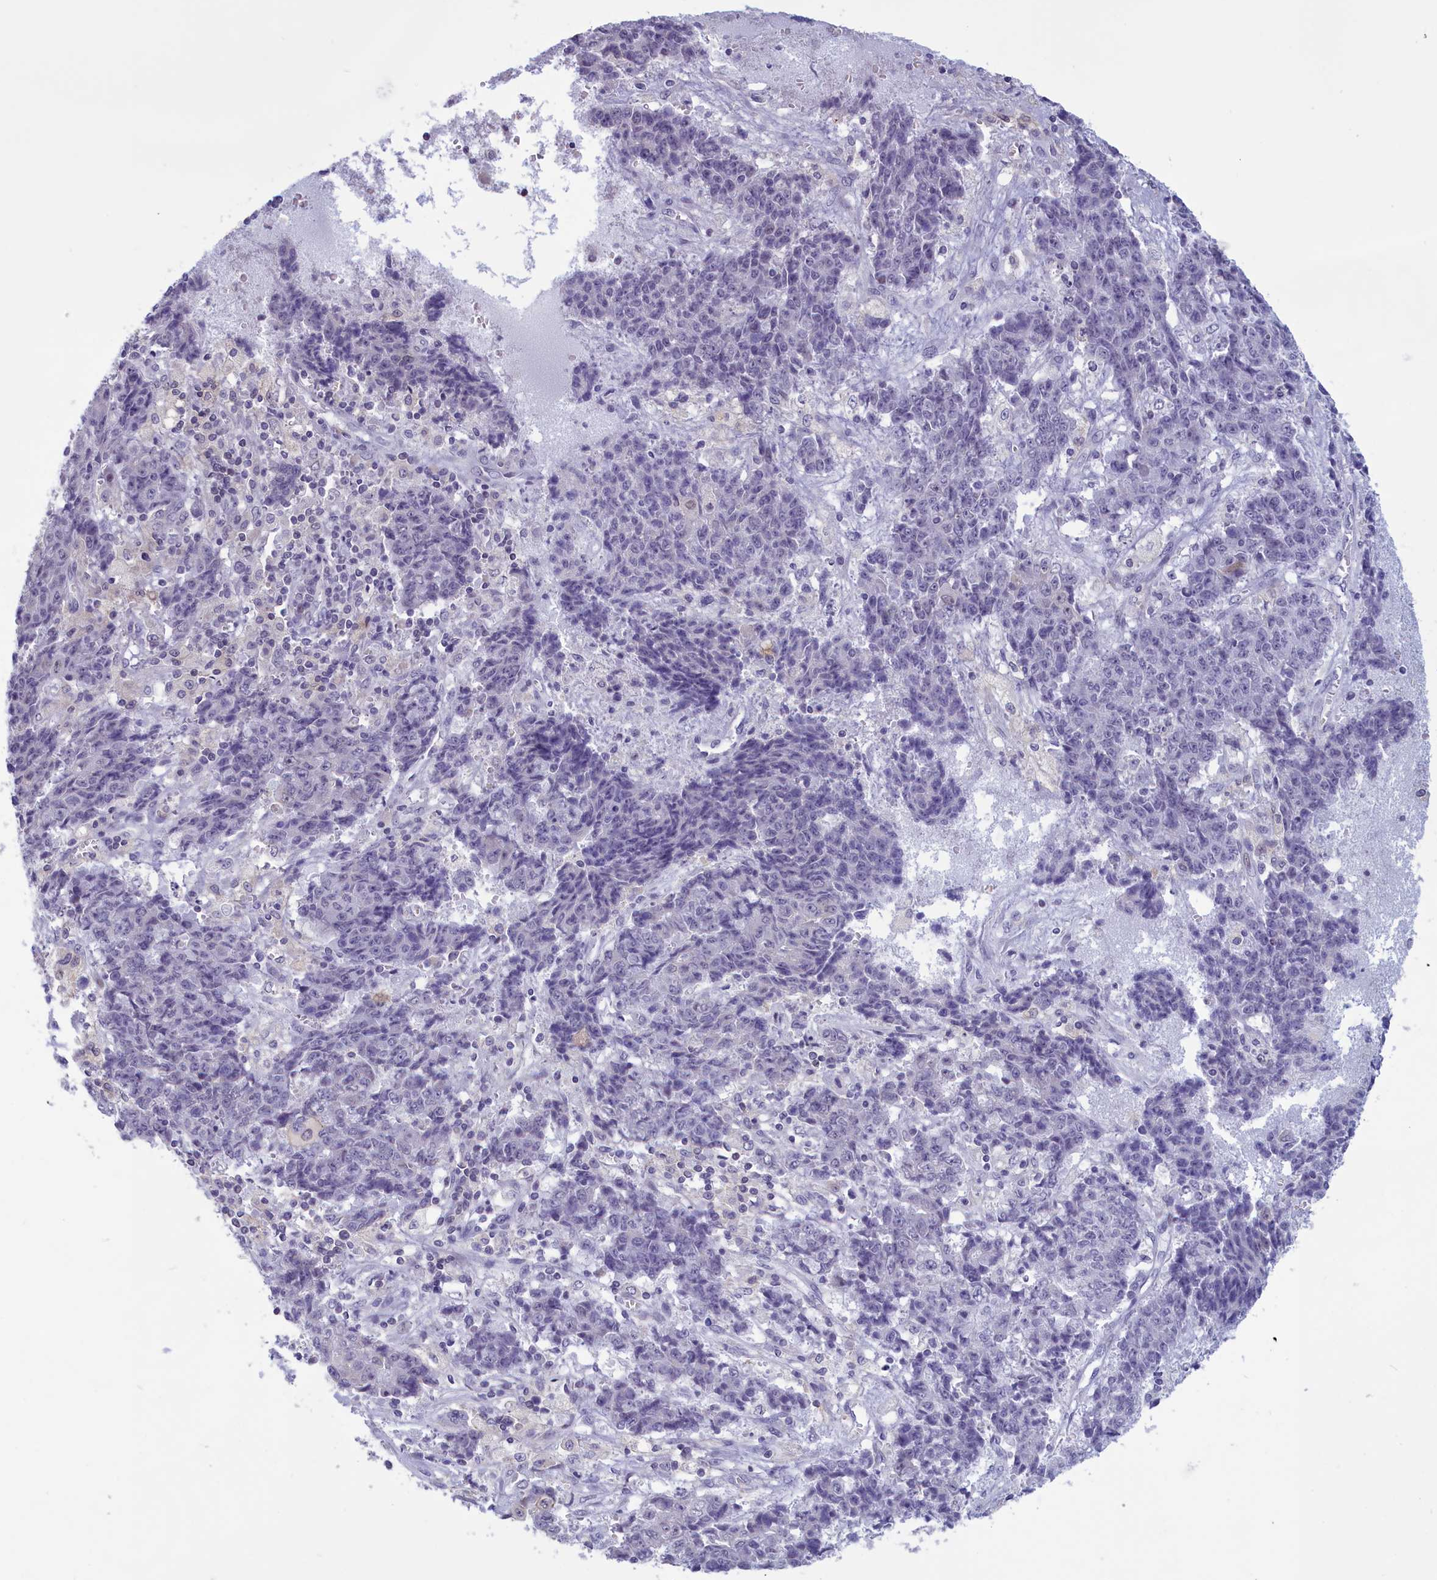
{"staining": {"intensity": "negative", "quantity": "none", "location": "none"}, "tissue": "ovarian cancer", "cell_type": "Tumor cells", "image_type": "cancer", "snomed": [{"axis": "morphology", "description": "Carcinoma, endometroid"}, {"axis": "topography", "description": "Ovary"}], "caption": "Immunohistochemistry photomicrograph of neoplastic tissue: human ovarian cancer (endometroid carcinoma) stained with DAB exhibits no significant protein positivity in tumor cells.", "gene": "CORO2A", "patient": {"sex": "female", "age": 42}}